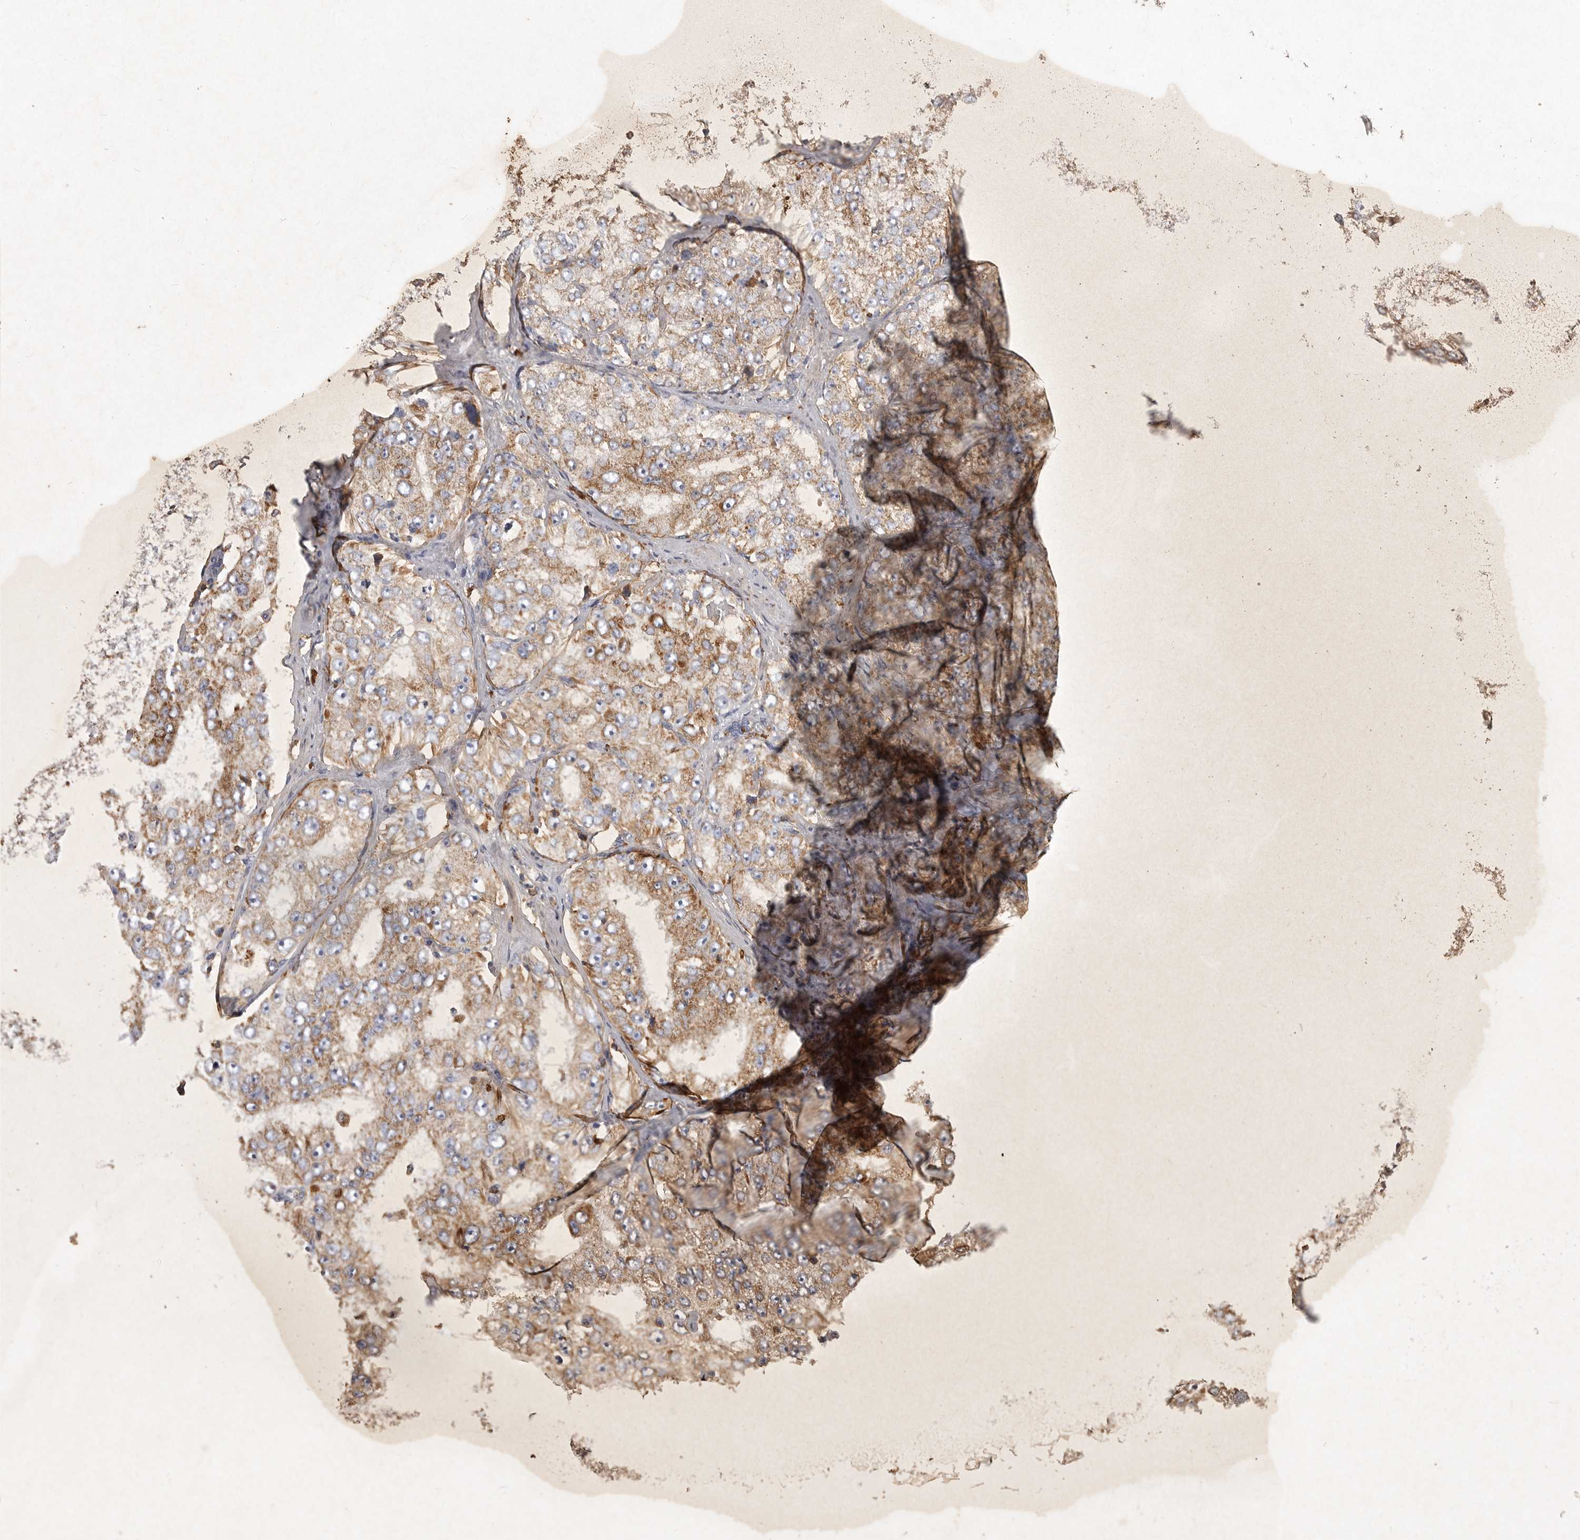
{"staining": {"intensity": "moderate", "quantity": ">75%", "location": "cytoplasmic/membranous"}, "tissue": "prostate cancer", "cell_type": "Tumor cells", "image_type": "cancer", "snomed": [{"axis": "morphology", "description": "Adenocarcinoma, High grade"}, {"axis": "topography", "description": "Prostate"}], "caption": "The photomicrograph exhibits immunohistochemical staining of prostate high-grade adenocarcinoma. There is moderate cytoplasmic/membranous expression is identified in about >75% of tumor cells.", "gene": "MRPL41", "patient": {"sex": "male", "age": 58}}